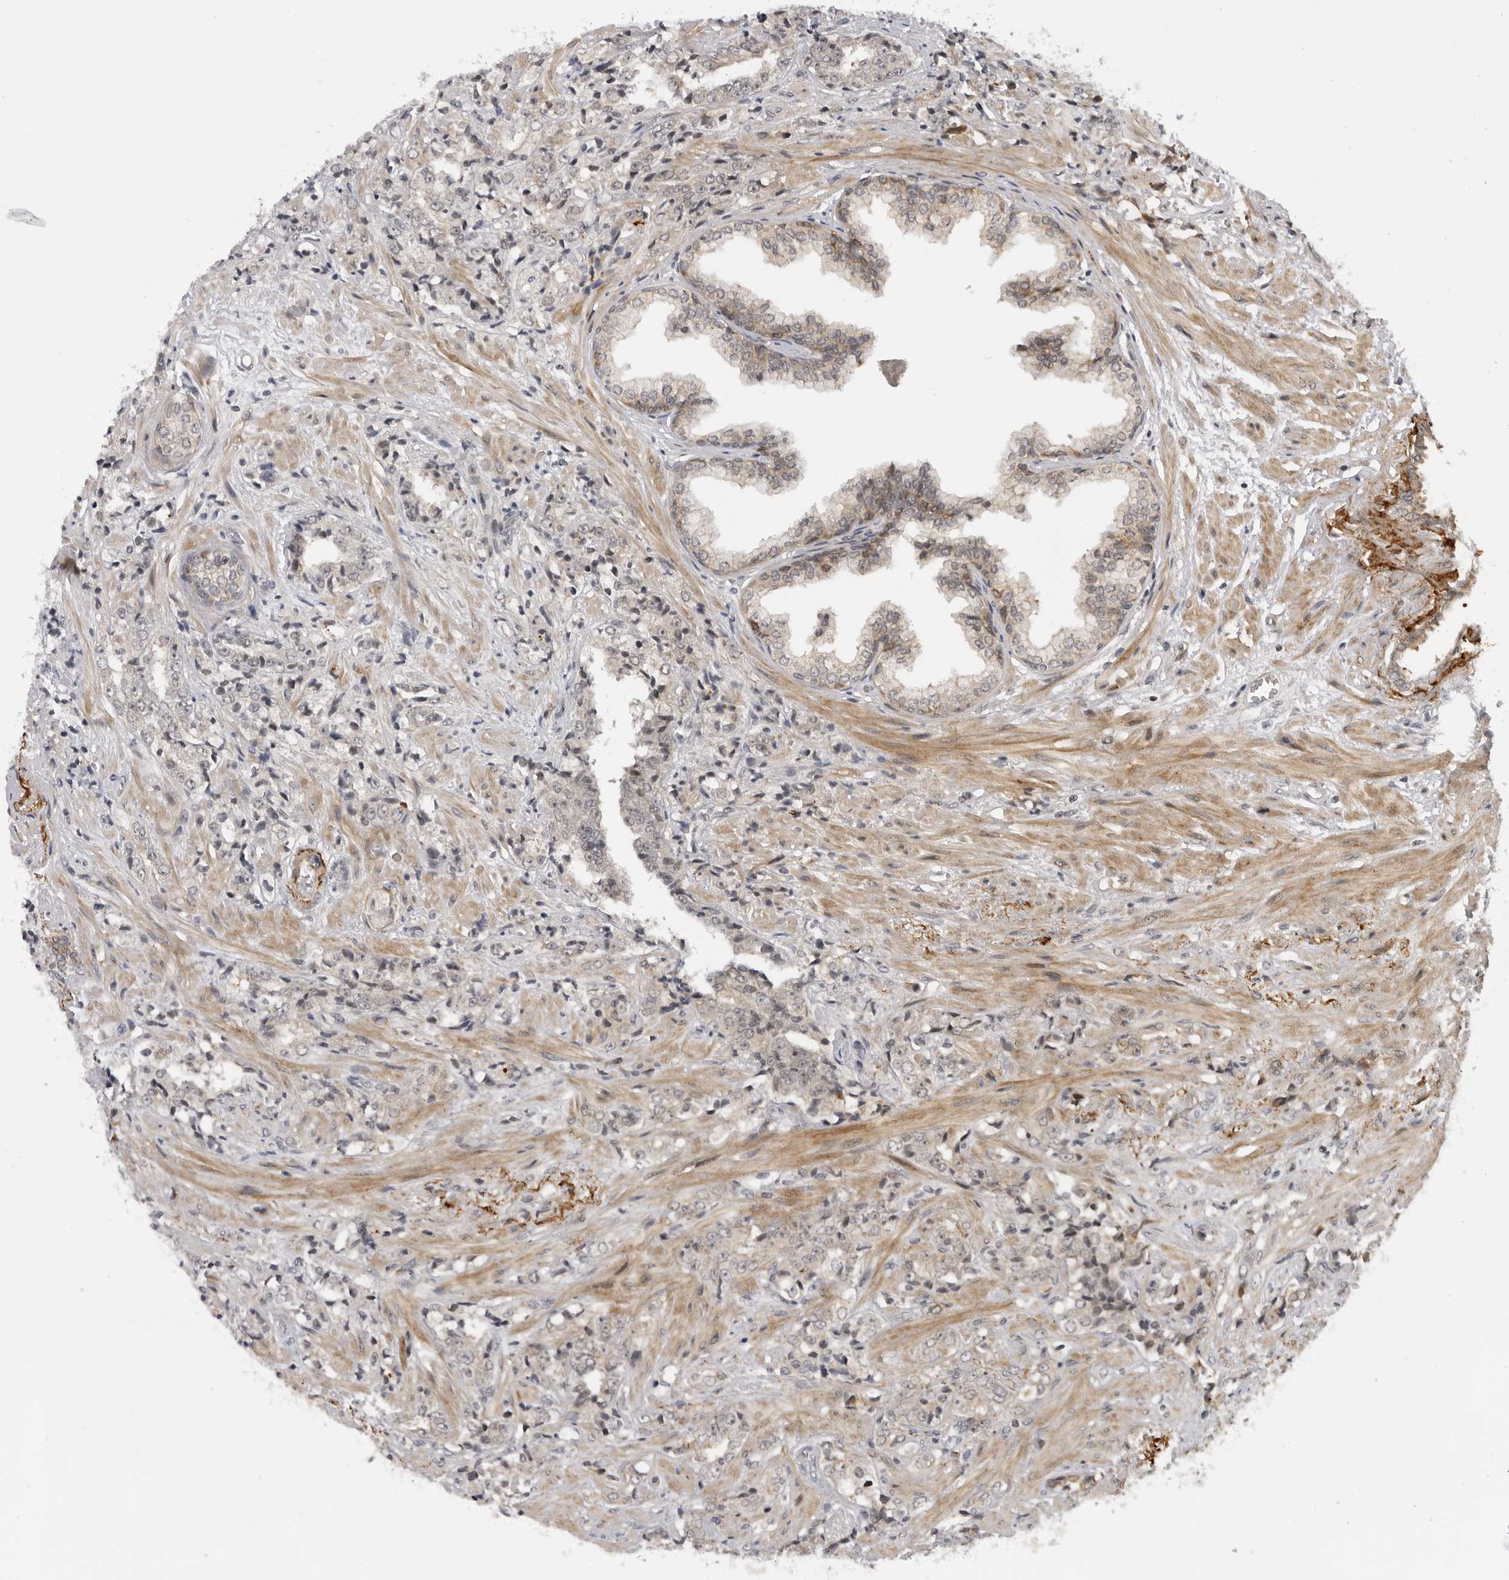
{"staining": {"intensity": "negative", "quantity": "none", "location": "none"}, "tissue": "prostate cancer", "cell_type": "Tumor cells", "image_type": "cancer", "snomed": [{"axis": "morphology", "description": "Adenocarcinoma, High grade"}, {"axis": "topography", "description": "Prostate"}], "caption": "IHC histopathology image of neoplastic tissue: human high-grade adenocarcinoma (prostate) stained with DAB (3,3'-diaminobenzidine) demonstrates no significant protein positivity in tumor cells. Nuclei are stained in blue.", "gene": "ALPK2", "patient": {"sex": "male", "age": 71}}